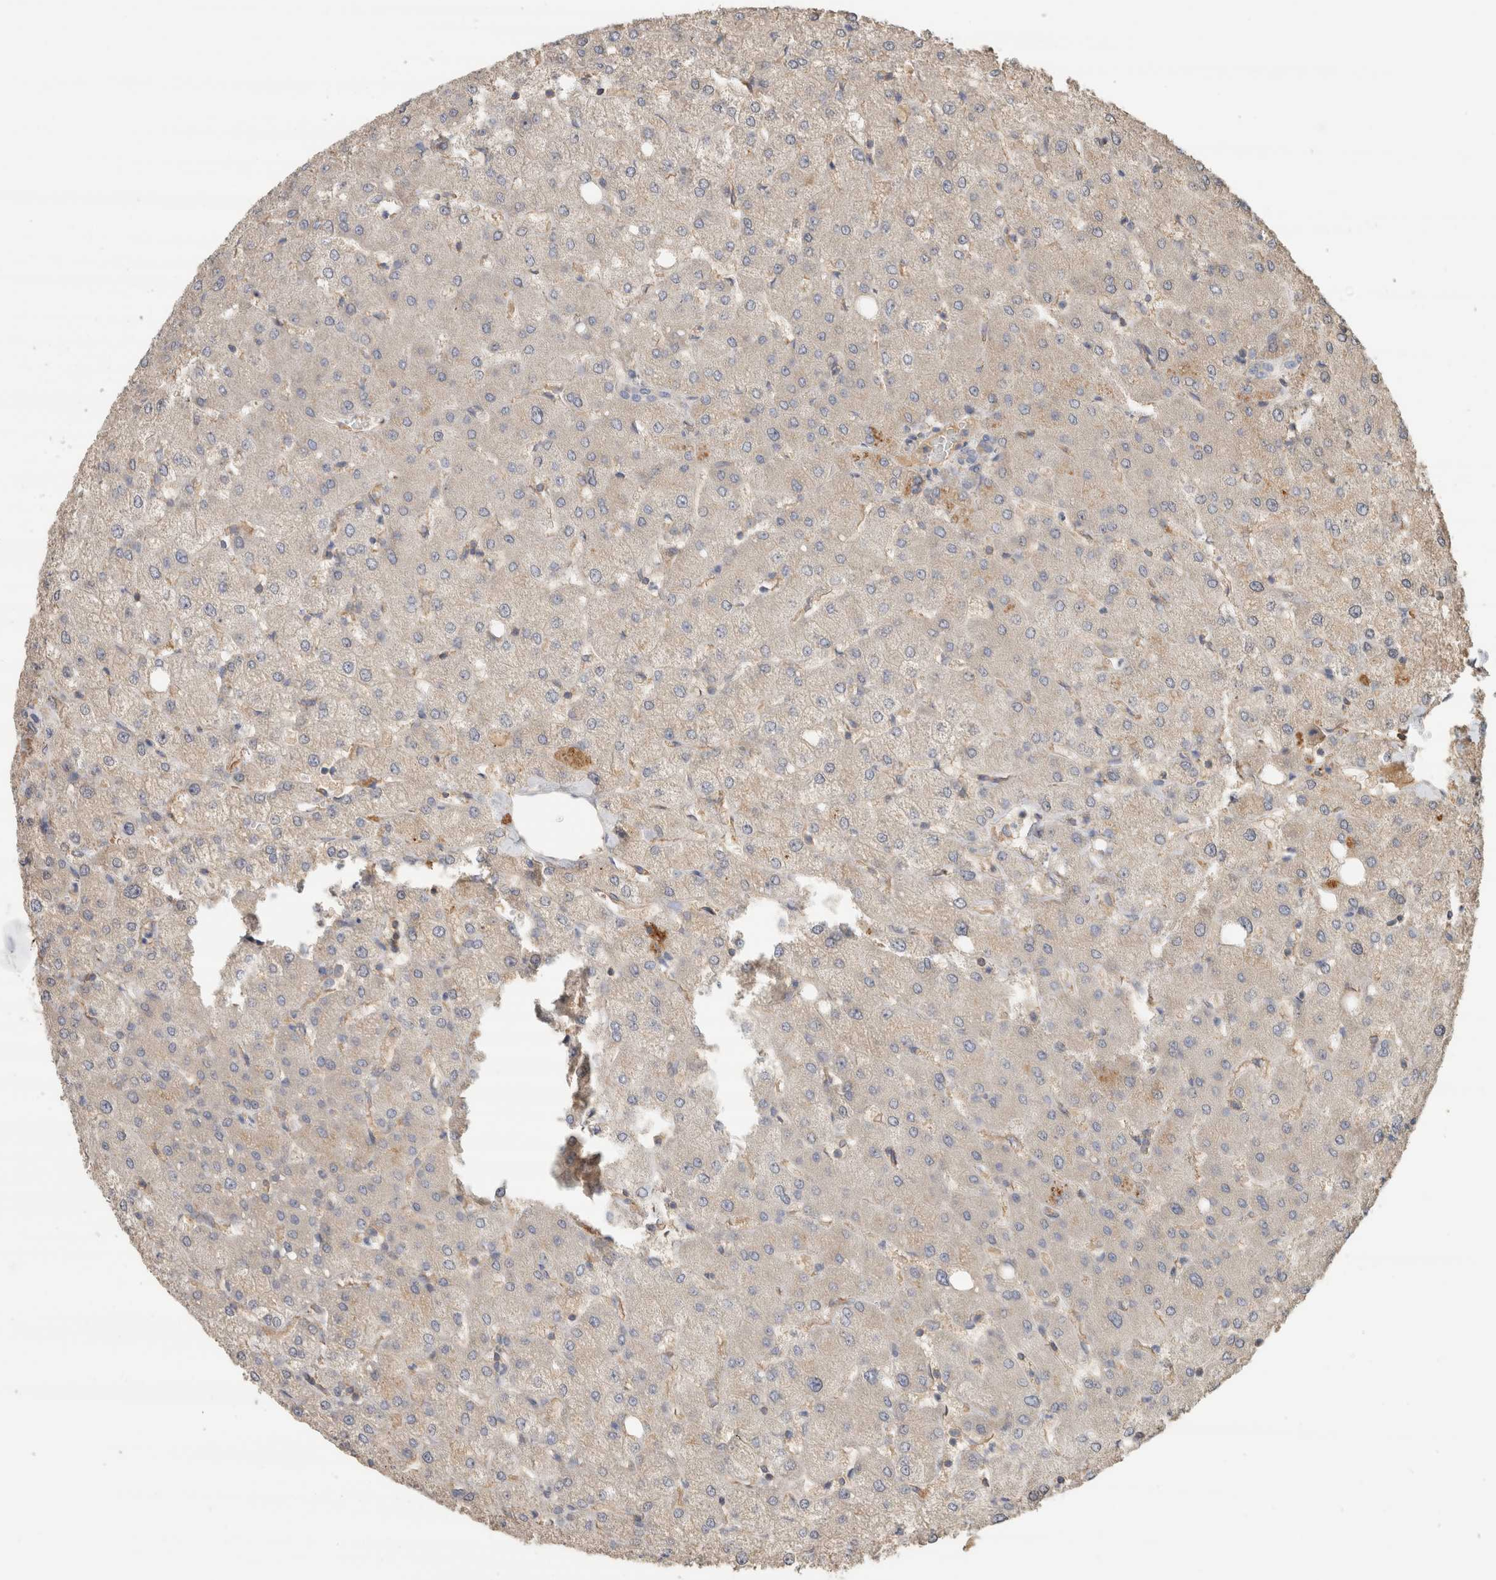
{"staining": {"intensity": "negative", "quantity": "none", "location": "none"}, "tissue": "liver", "cell_type": "Cholangiocytes", "image_type": "normal", "snomed": [{"axis": "morphology", "description": "Normal tissue, NOS"}, {"axis": "topography", "description": "Liver"}], "caption": "Immunohistochemistry (IHC) photomicrograph of unremarkable liver: human liver stained with DAB (3,3'-diaminobenzidine) reveals no significant protein staining in cholangiocytes.", "gene": "EIF4G3", "patient": {"sex": "female", "age": 54}}